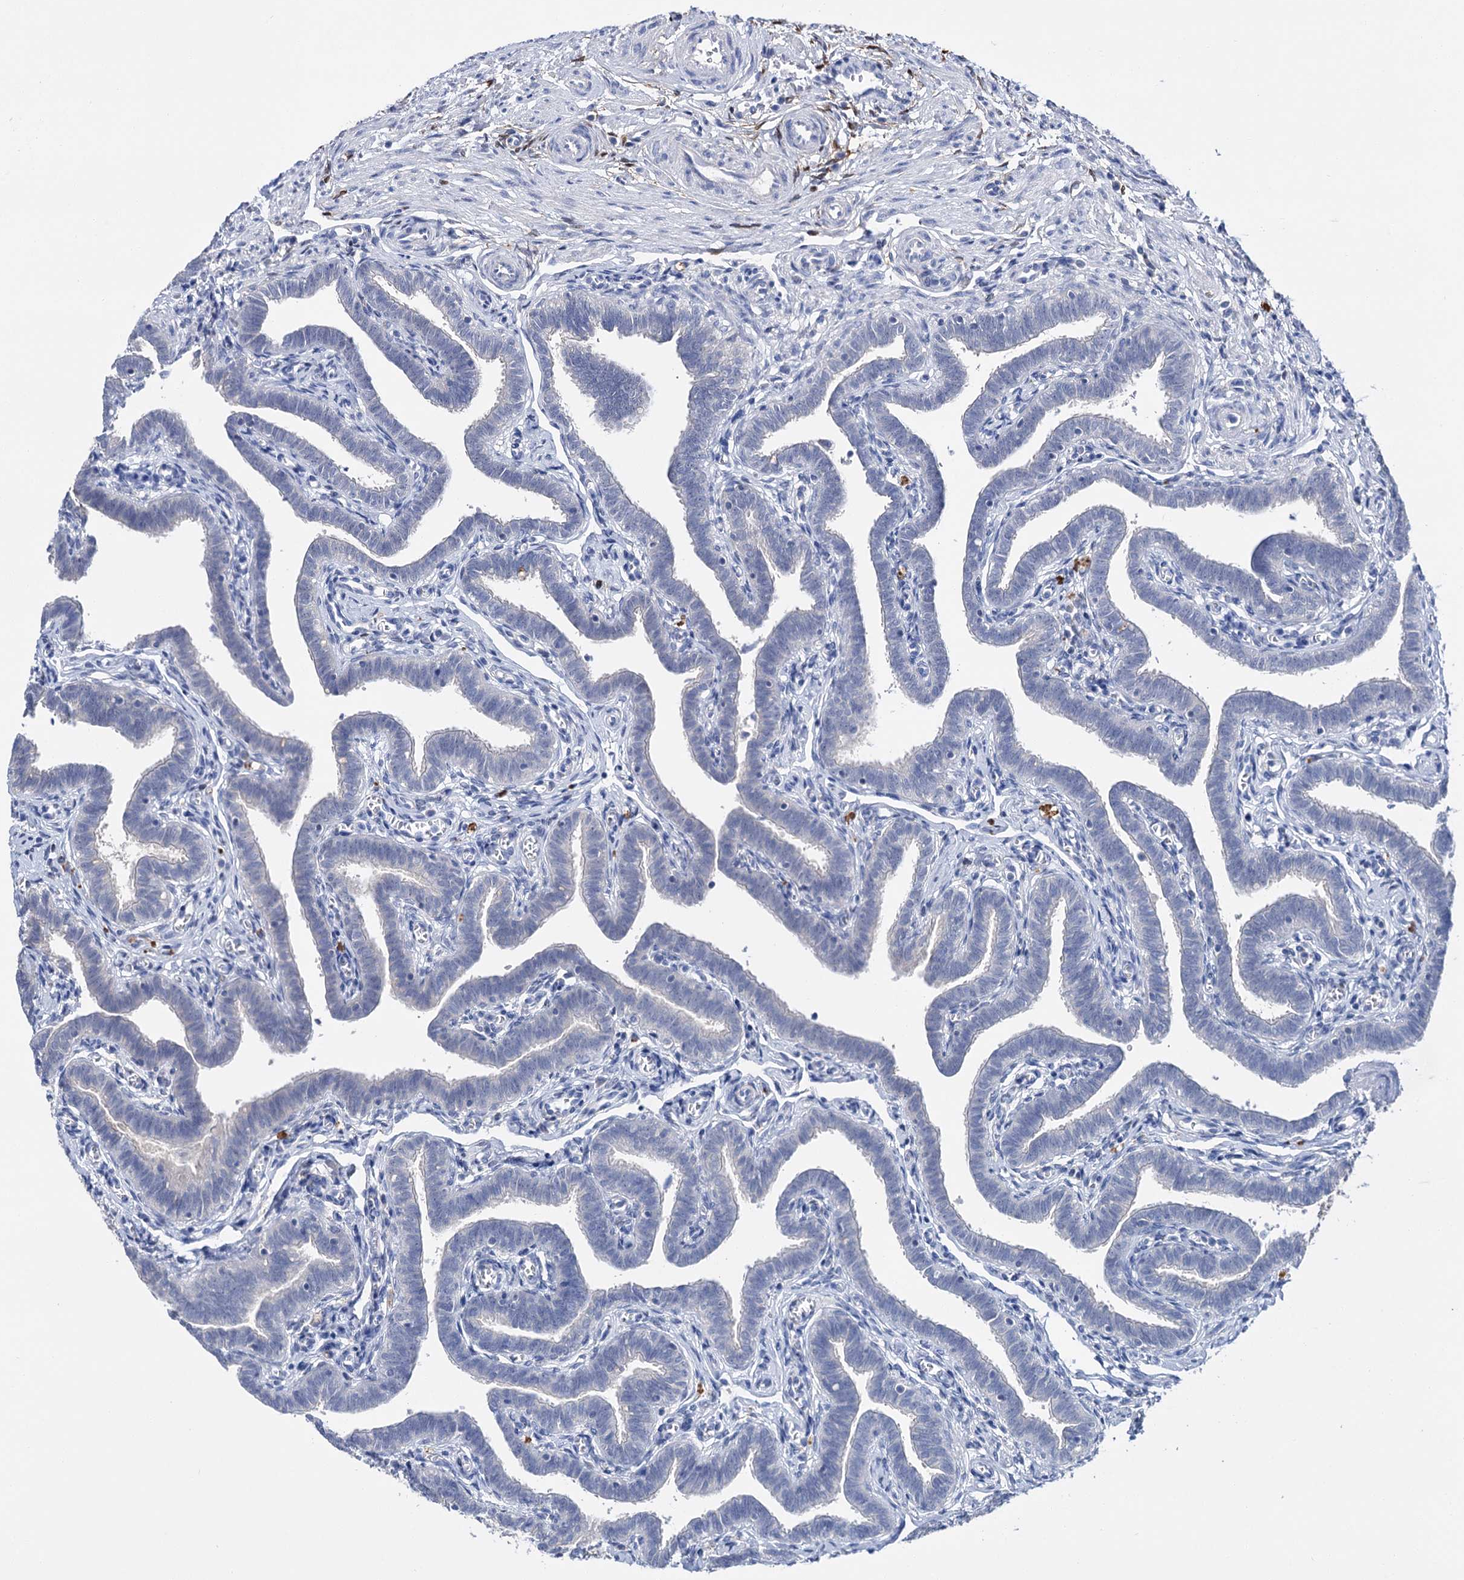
{"staining": {"intensity": "negative", "quantity": "none", "location": "none"}, "tissue": "fallopian tube", "cell_type": "Glandular cells", "image_type": "normal", "snomed": [{"axis": "morphology", "description": "Normal tissue, NOS"}, {"axis": "topography", "description": "Fallopian tube"}], "caption": "Glandular cells are negative for protein expression in normal human fallopian tube. Brightfield microscopy of immunohistochemistry (IHC) stained with DAB (brown) and hematoxylin (blue), captured at high magnification.", "gene": "LYZL4", "patient": {"sex": "female", "age": 36}}